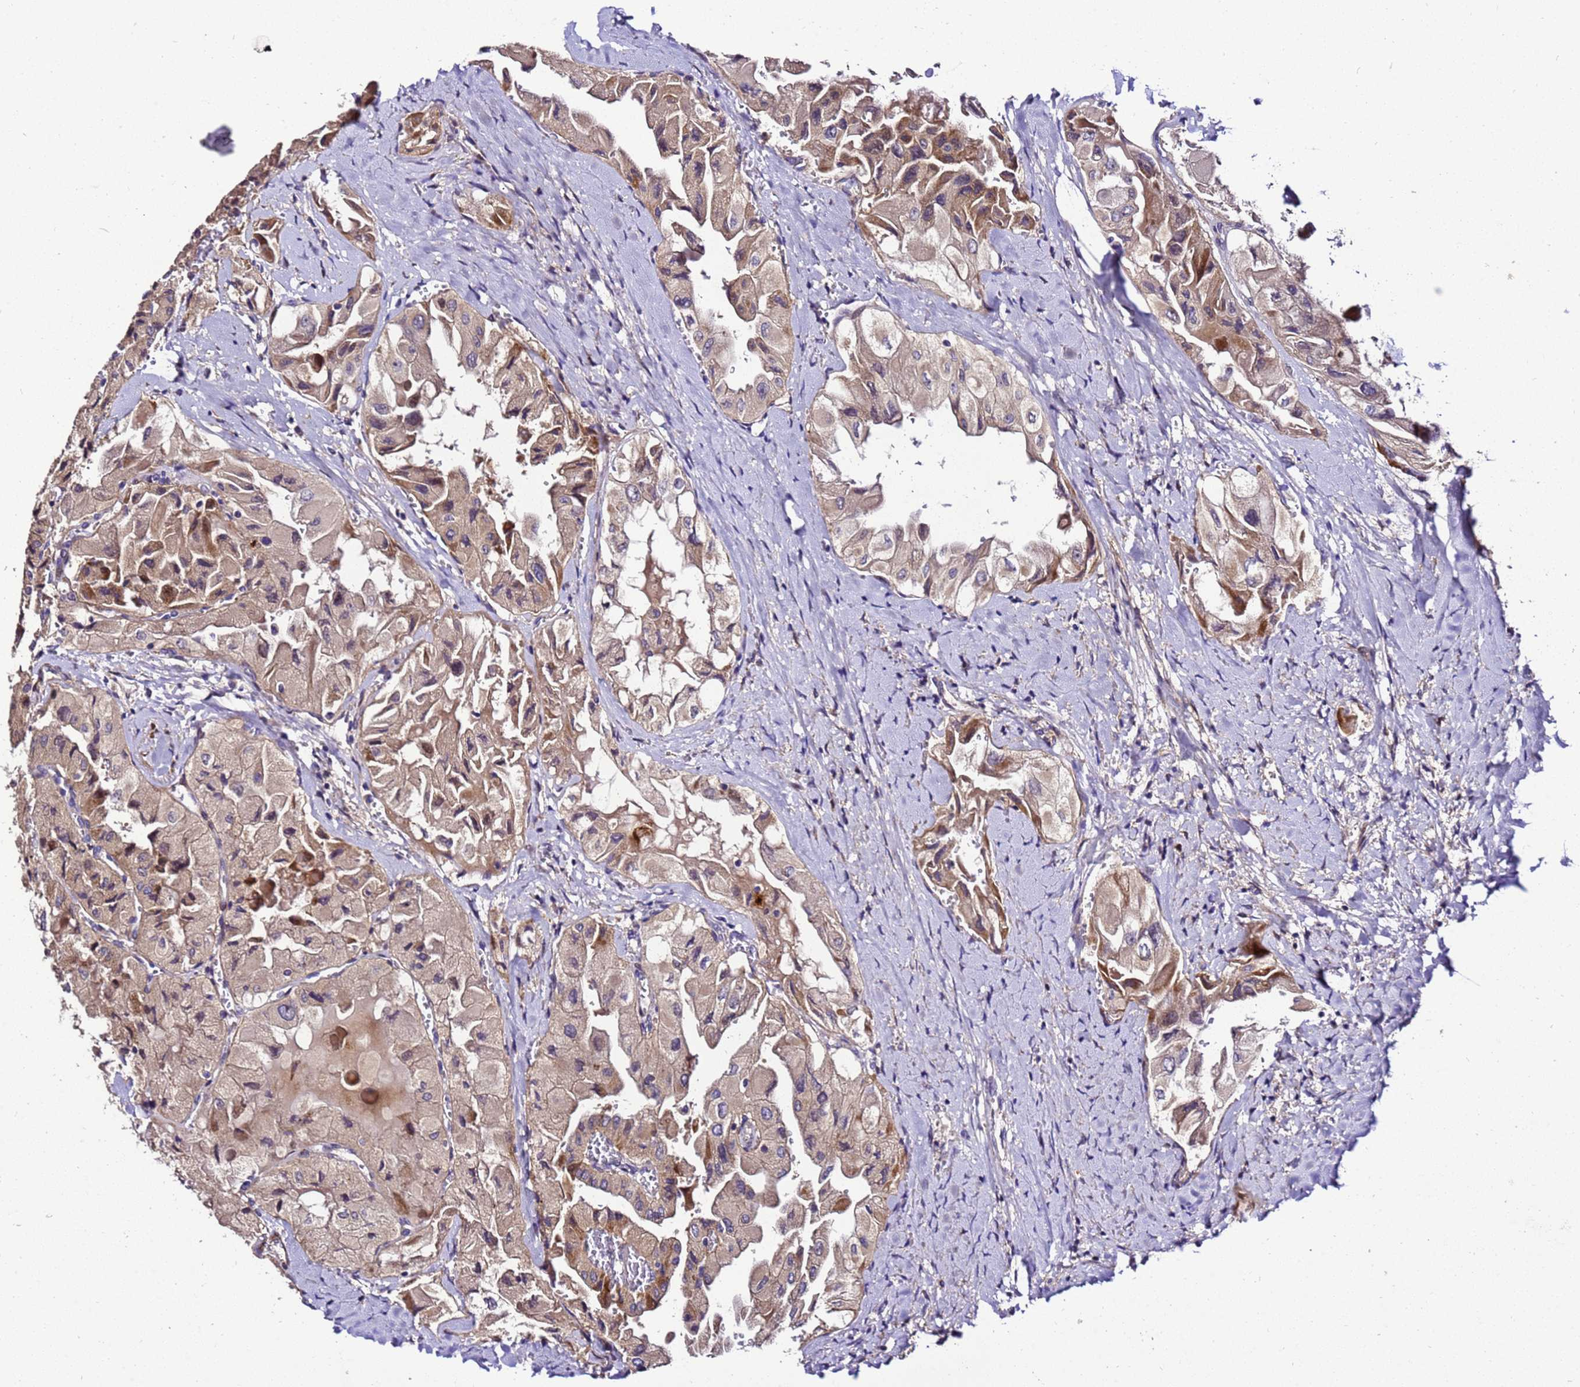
{"staining": {"intensity": "weak", "quantity": ">75%", "location": "cytoplasmic/membranous"}, "tissue": "thyroid cancer", "cell_type": "Tumor cells", "image_type": "cancer", "snomed": [{"axis": "morphology", "description": "Normal tissue, NOS"}, {"axis": "morphology", "description": "Papillary adenocarcinoma, NOS"}, {"axis": "topography", "description": "Thyroid gland"}], "caption": "Human thyroid cancer stained for a protein (brown) exhibits weak cytoplasmic/membranous positive expression in about >75% of tumor cells.", "gene": "ZNF417", "patient": {"sex": "female", "age": 59}}